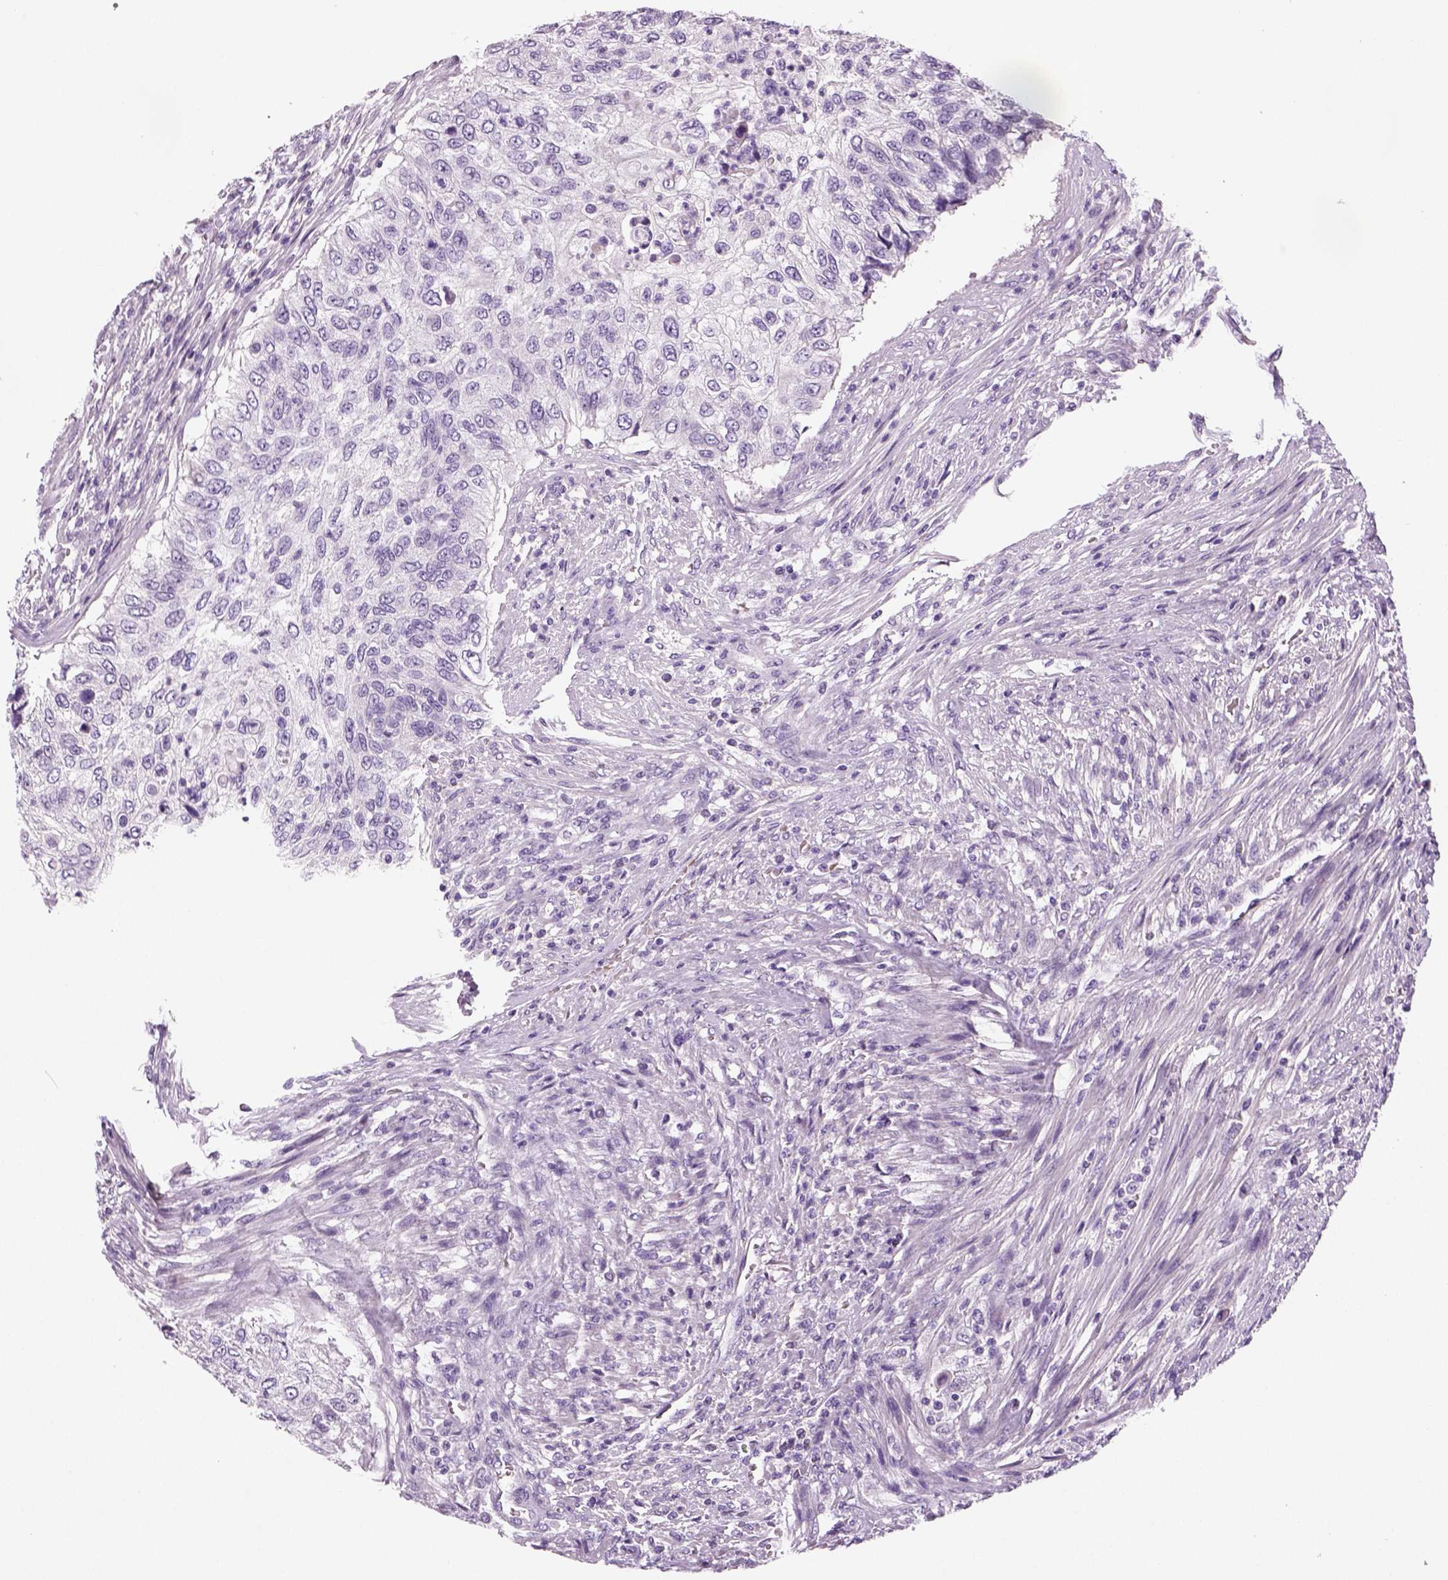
{"staining": {"intensity": "negative", "quantity": "none", "location": "none"}, "tissue": "urothelial cancer", "cell_type": "Tumor cells", "image_type": "cancer", "snomed": [{"axis": "morphology", "description": "Urothelial carcinoma, High grade"}, {"axis": "topography", "description": "Urinary bladder"}], "caption": "Image shows no significant protein positivity in tumor cells of urothelial cancer.", "gene": "TSPAN7", "patient": {"sex": "female", "age": 60}}